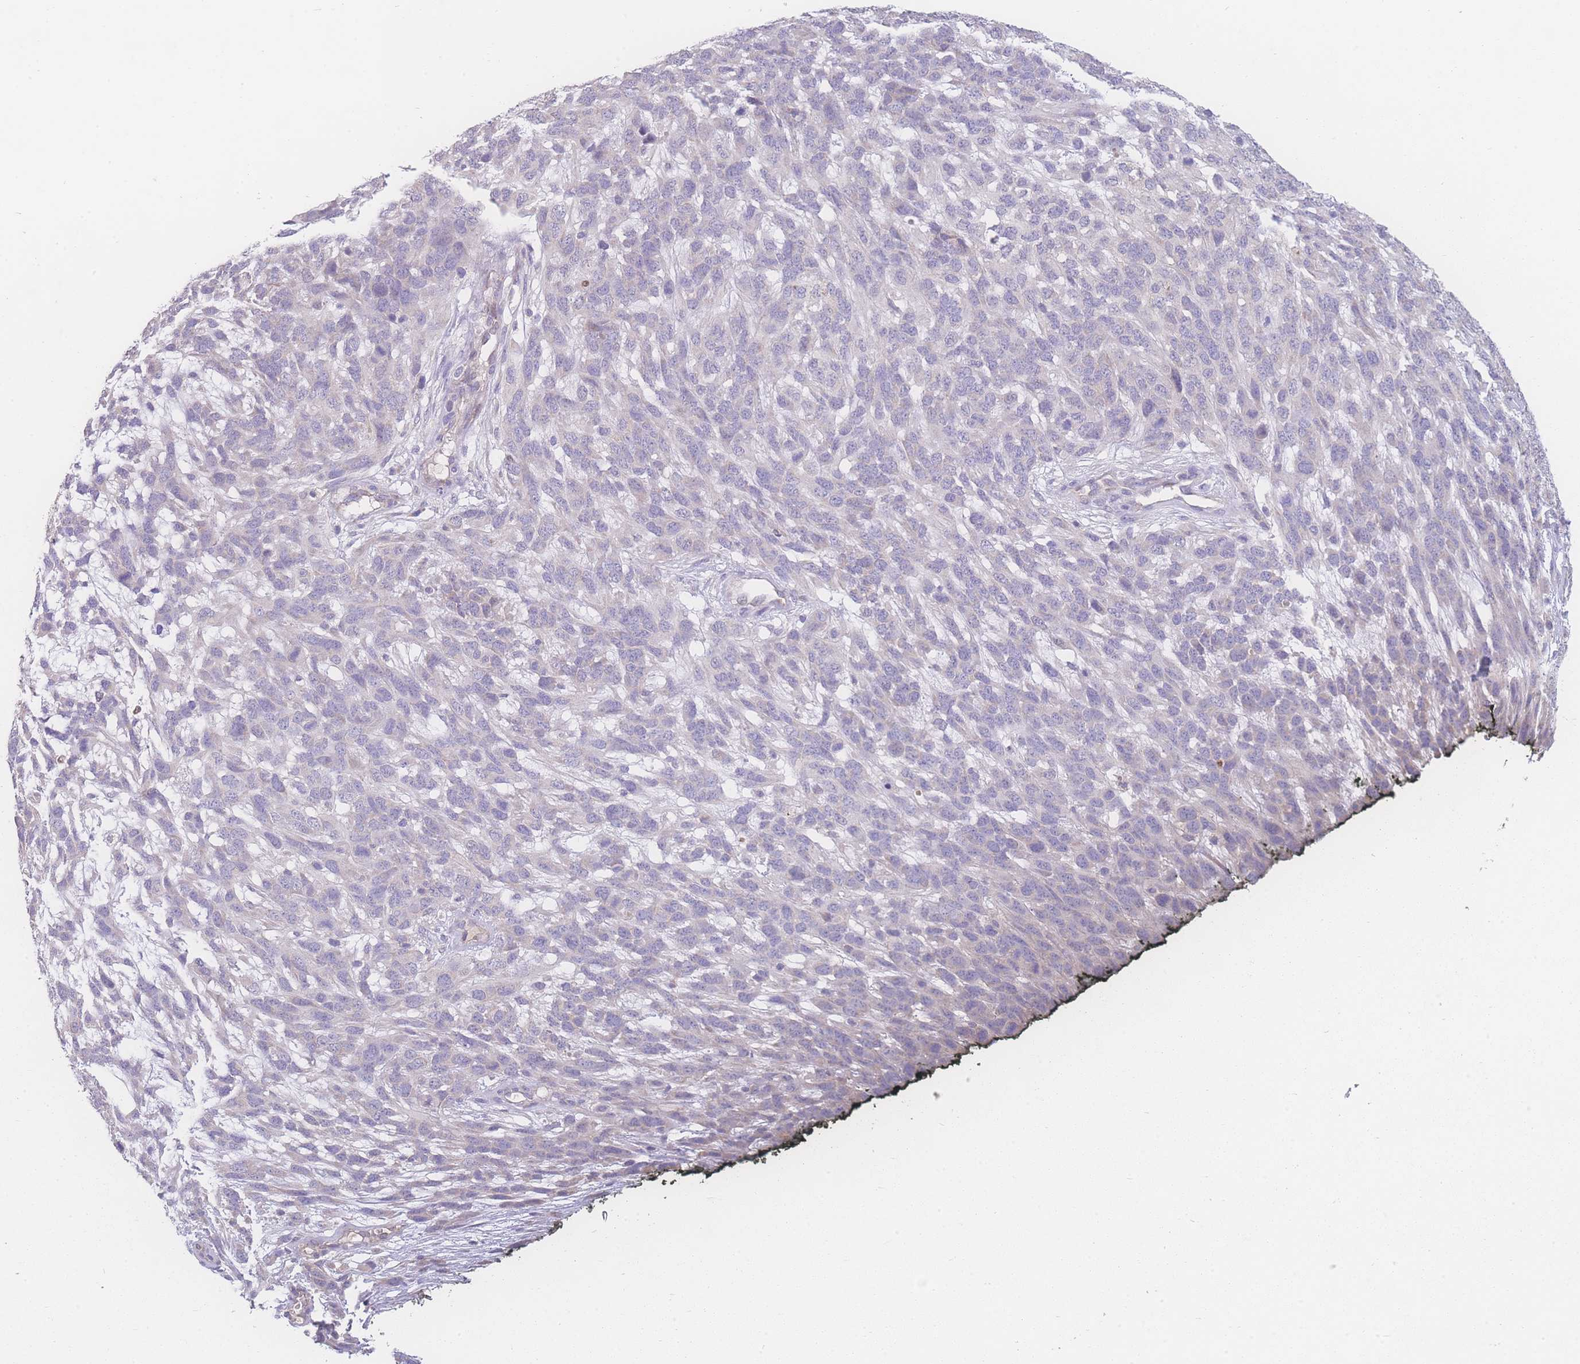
{"staining": {"intensity": "negative", "quantity": "none", "location": "none"}, "tissue": "melanoma", "cell_type": "Tumor cells", "image_type": "cancer", "snomed": [{"axis": "morphology", "description": "Normal morphology"}, {"axis": "morphology", "description": "Malignant melanoma, NOS"}, {"axis": "topography", "description": "Skin"}], "caption": "Tumor cells show no significant protein positivity in malignant melanoma. (Immunohistochemistry (ihc), brightfield microscopy, high magnification).", "gene": "GIPR", "patient": {"sex": "female", "age": 72}}